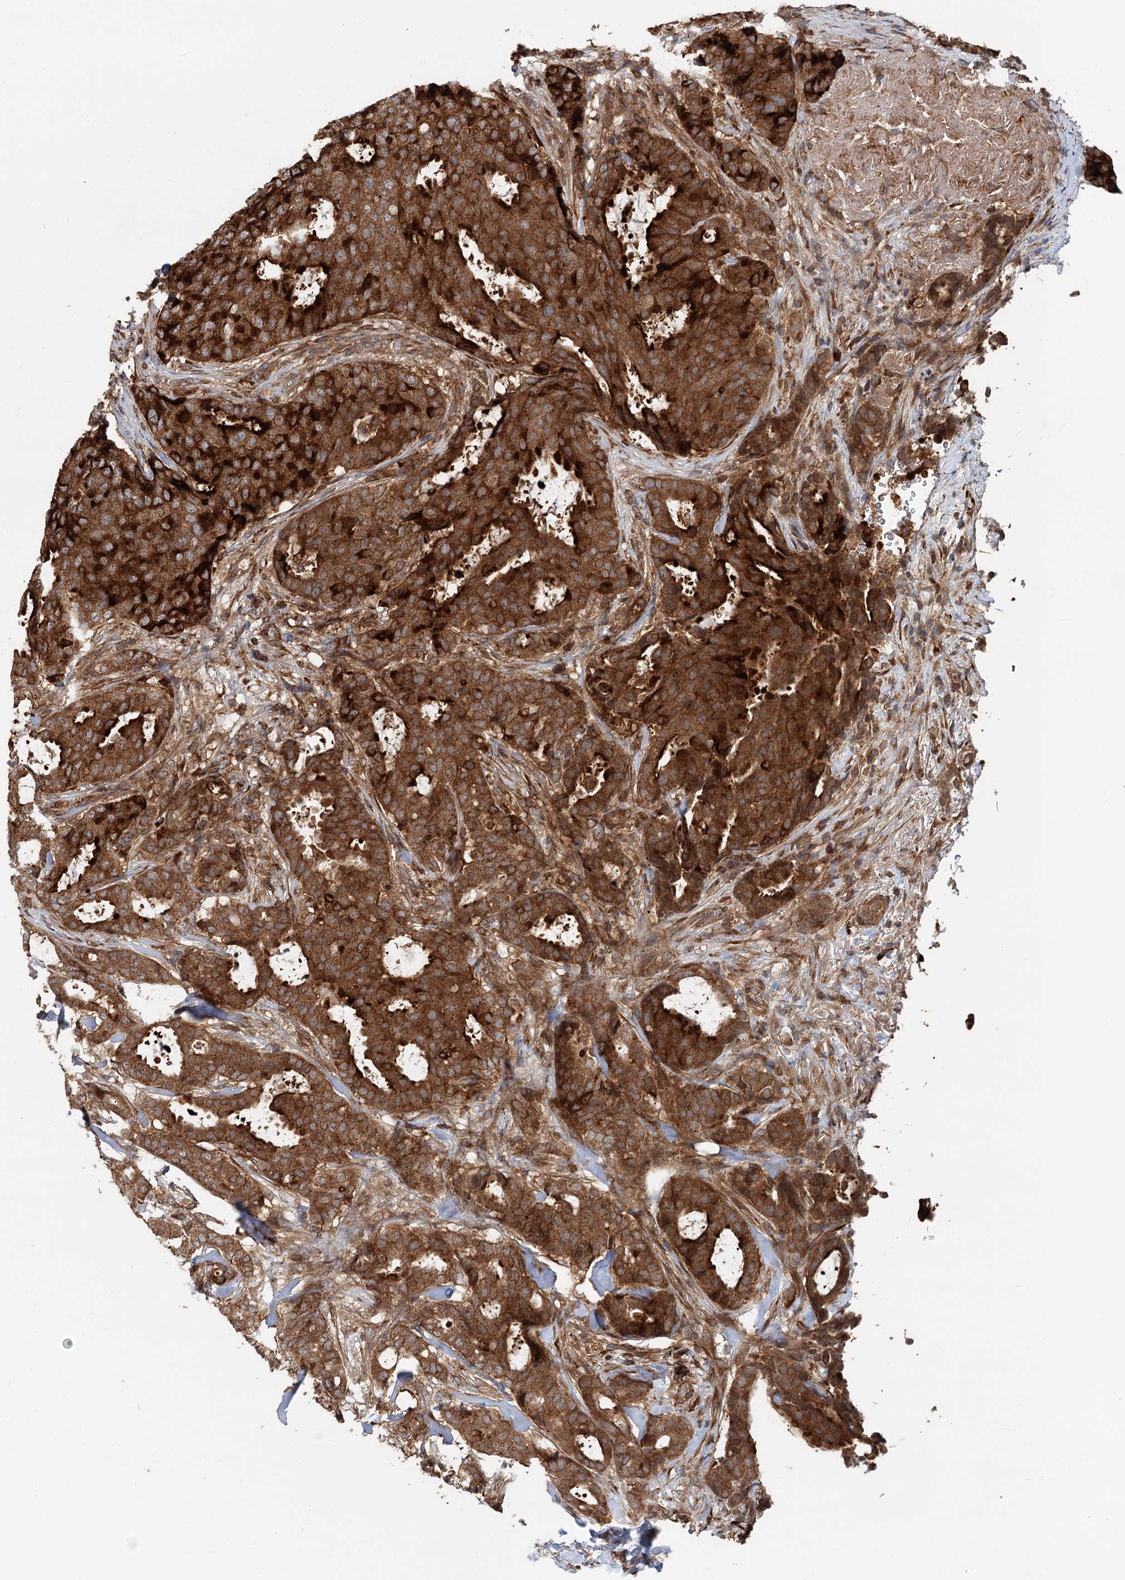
{"staining": {"intensity": "strong", "quantity": ">75%", "location": "cytoplasmic/membranous"}, "tissue": "breast cancer", "cell_type": "Tumor cells", "image_type": "cancer", "snomed": [{"axis": "morphology", "description": "Duct carcinoma"}, {"axis": "topography", "description": "Breast"}], "caption": "A histopathology image showing strong cytoplasmic/membranous positivity in about >75% of tumor cells in breast cancer (invasive ductal carcinoma), as visualized by brown immunohistochemical staining.", "gene": "RNF111", "patient": {"sex": "female", "age": 75}}